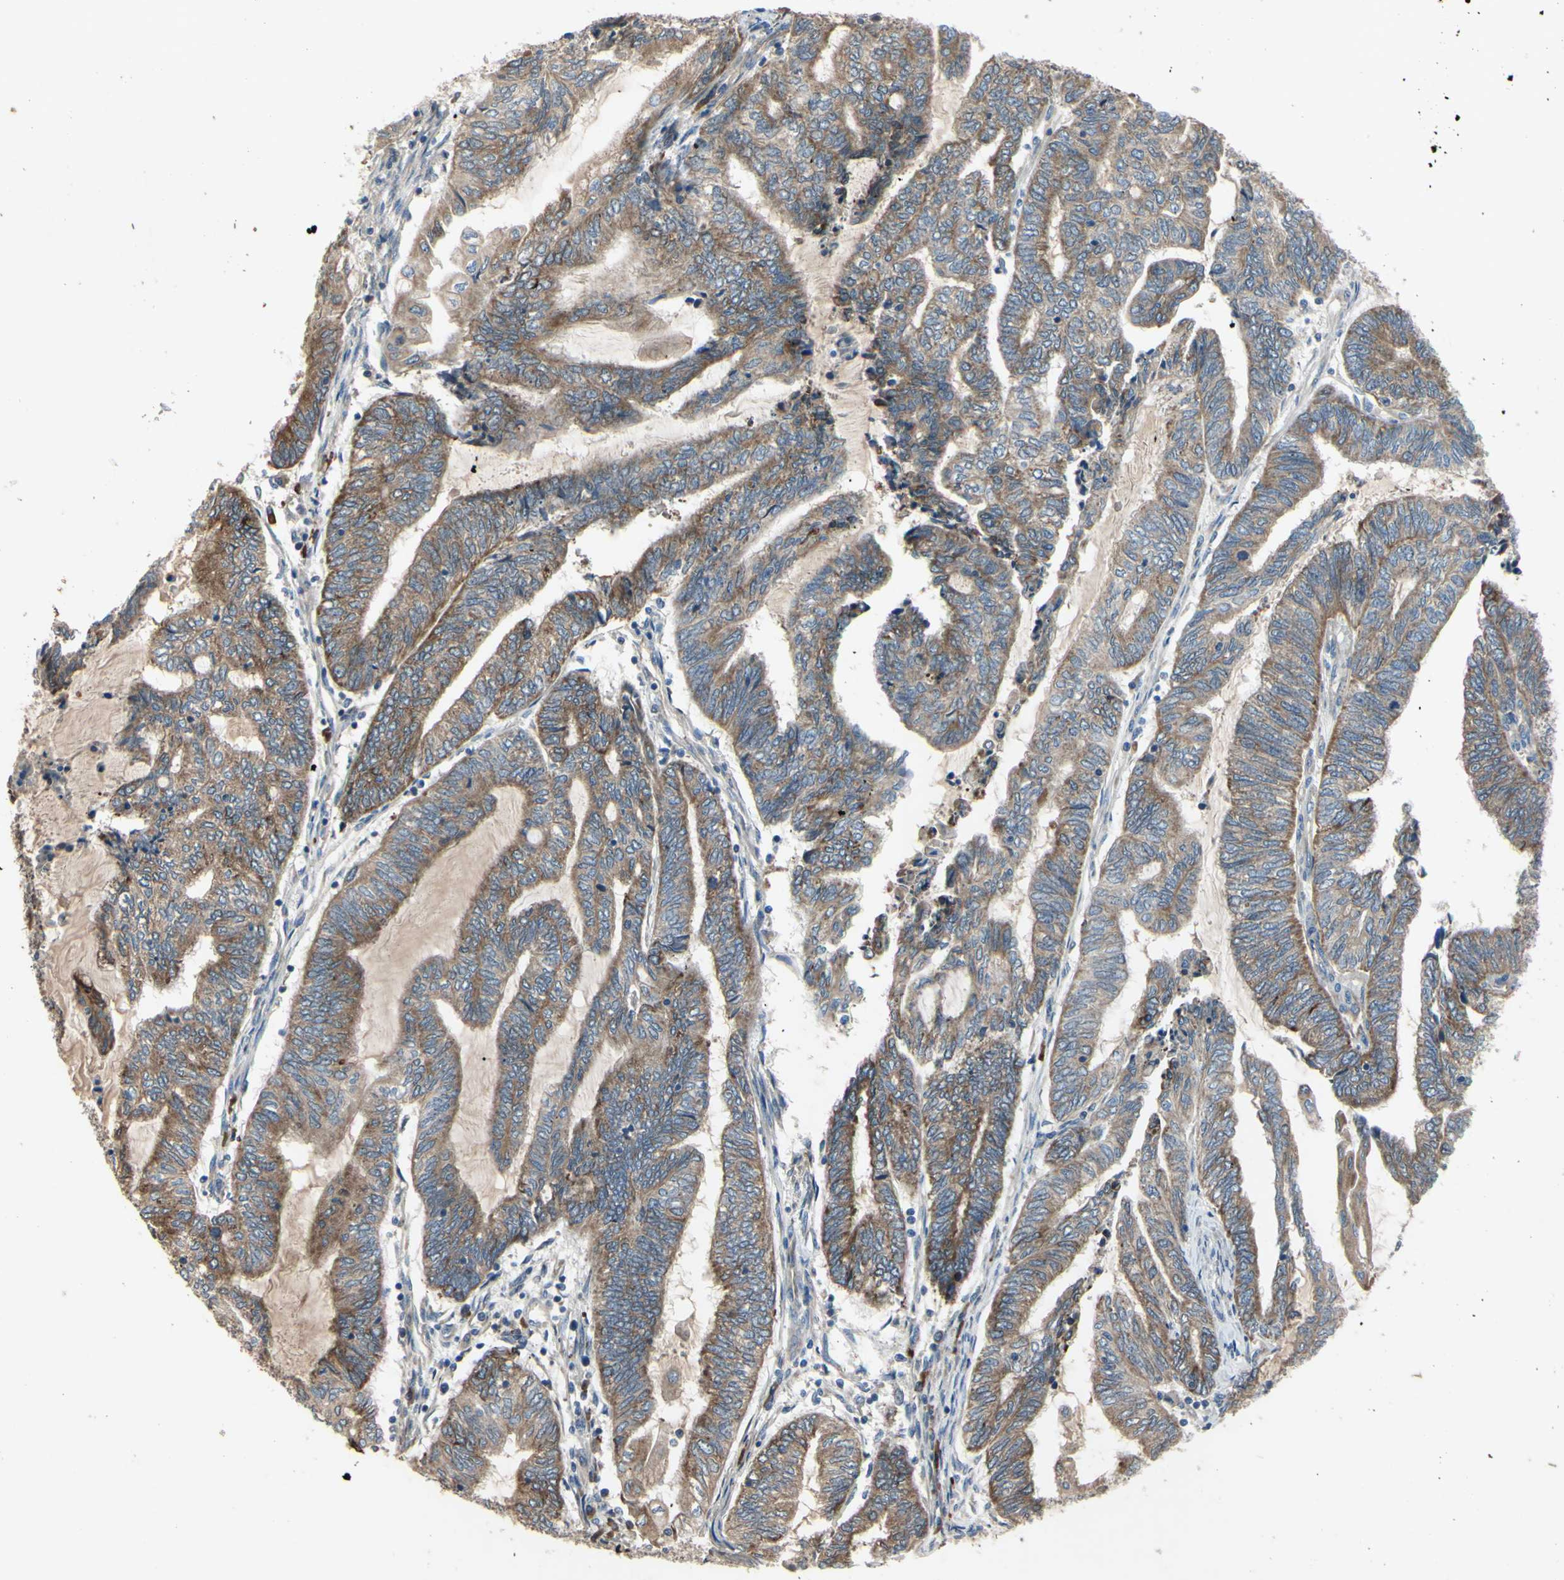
{"staining": {"intensity": "moderate", "quantity": ">75%", "location": "cytoplasmic/membranous"}, "tissue": "endometrial cancer", "cell_type": "Tumor cells", "image_type": "cancer", "snomed": [{"axis": "morphology", "description": "Adenocarcinoma, NOS"}, {"axis": "topography", "description": "Uterus"}, {"axis": "topography", "description": "Endometrium"}], "caption": "About >75% of tumor cells in human adenocarcinoma (endometrial) reveal moderate cytoplasmic/membranous protein positivity as visualized by brown immunohistochemical staining.", "gene": "XIAP", "patient": {"sex": "female", "age": 70}}